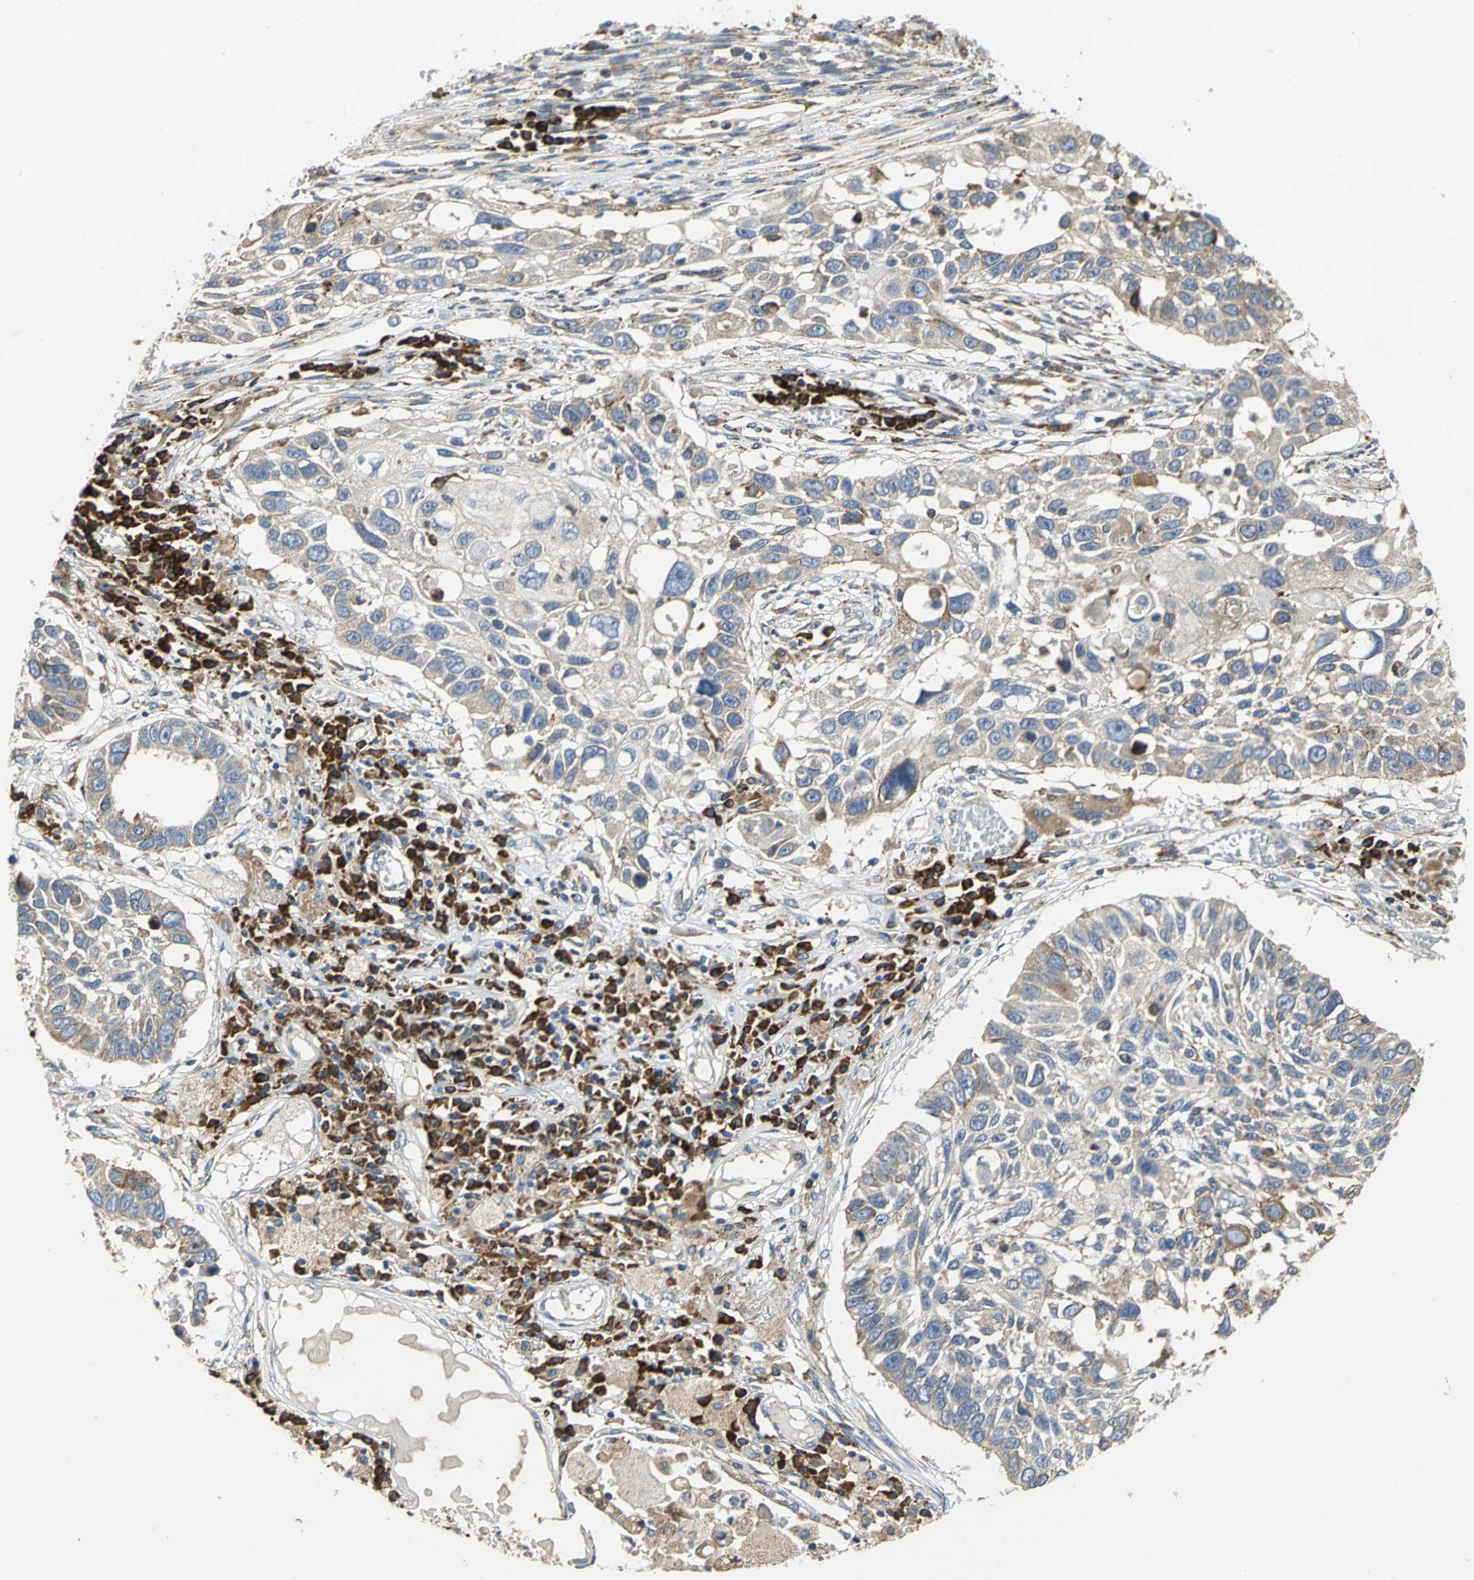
{"staining": {"intensity": "weak", "quantity": ">75%", "location": "cytoplasmic/membranous"}, "tissue": "lung cancer", "cell_type": "Tumor cells", "image_type": "cancer", "snomed": [{"axis": "morphology", "description": "Squamous cell carcinoma, NOS"}, {"axis": "topography", "description": "Lung"}], "caption": "Immunohistochemistry (IHC) histopathology image of neoplastic tissue: lung cancer stained using immunohistochemistry (IHC) displays low levels of weak protein expression localized specifically in the cytoplasmic/membranous of tumor cells, appearing as a cytoplasmic/membranous brown color.", "gene": "SDF2L1", "patient": {"sex": "male", "age": 71}}